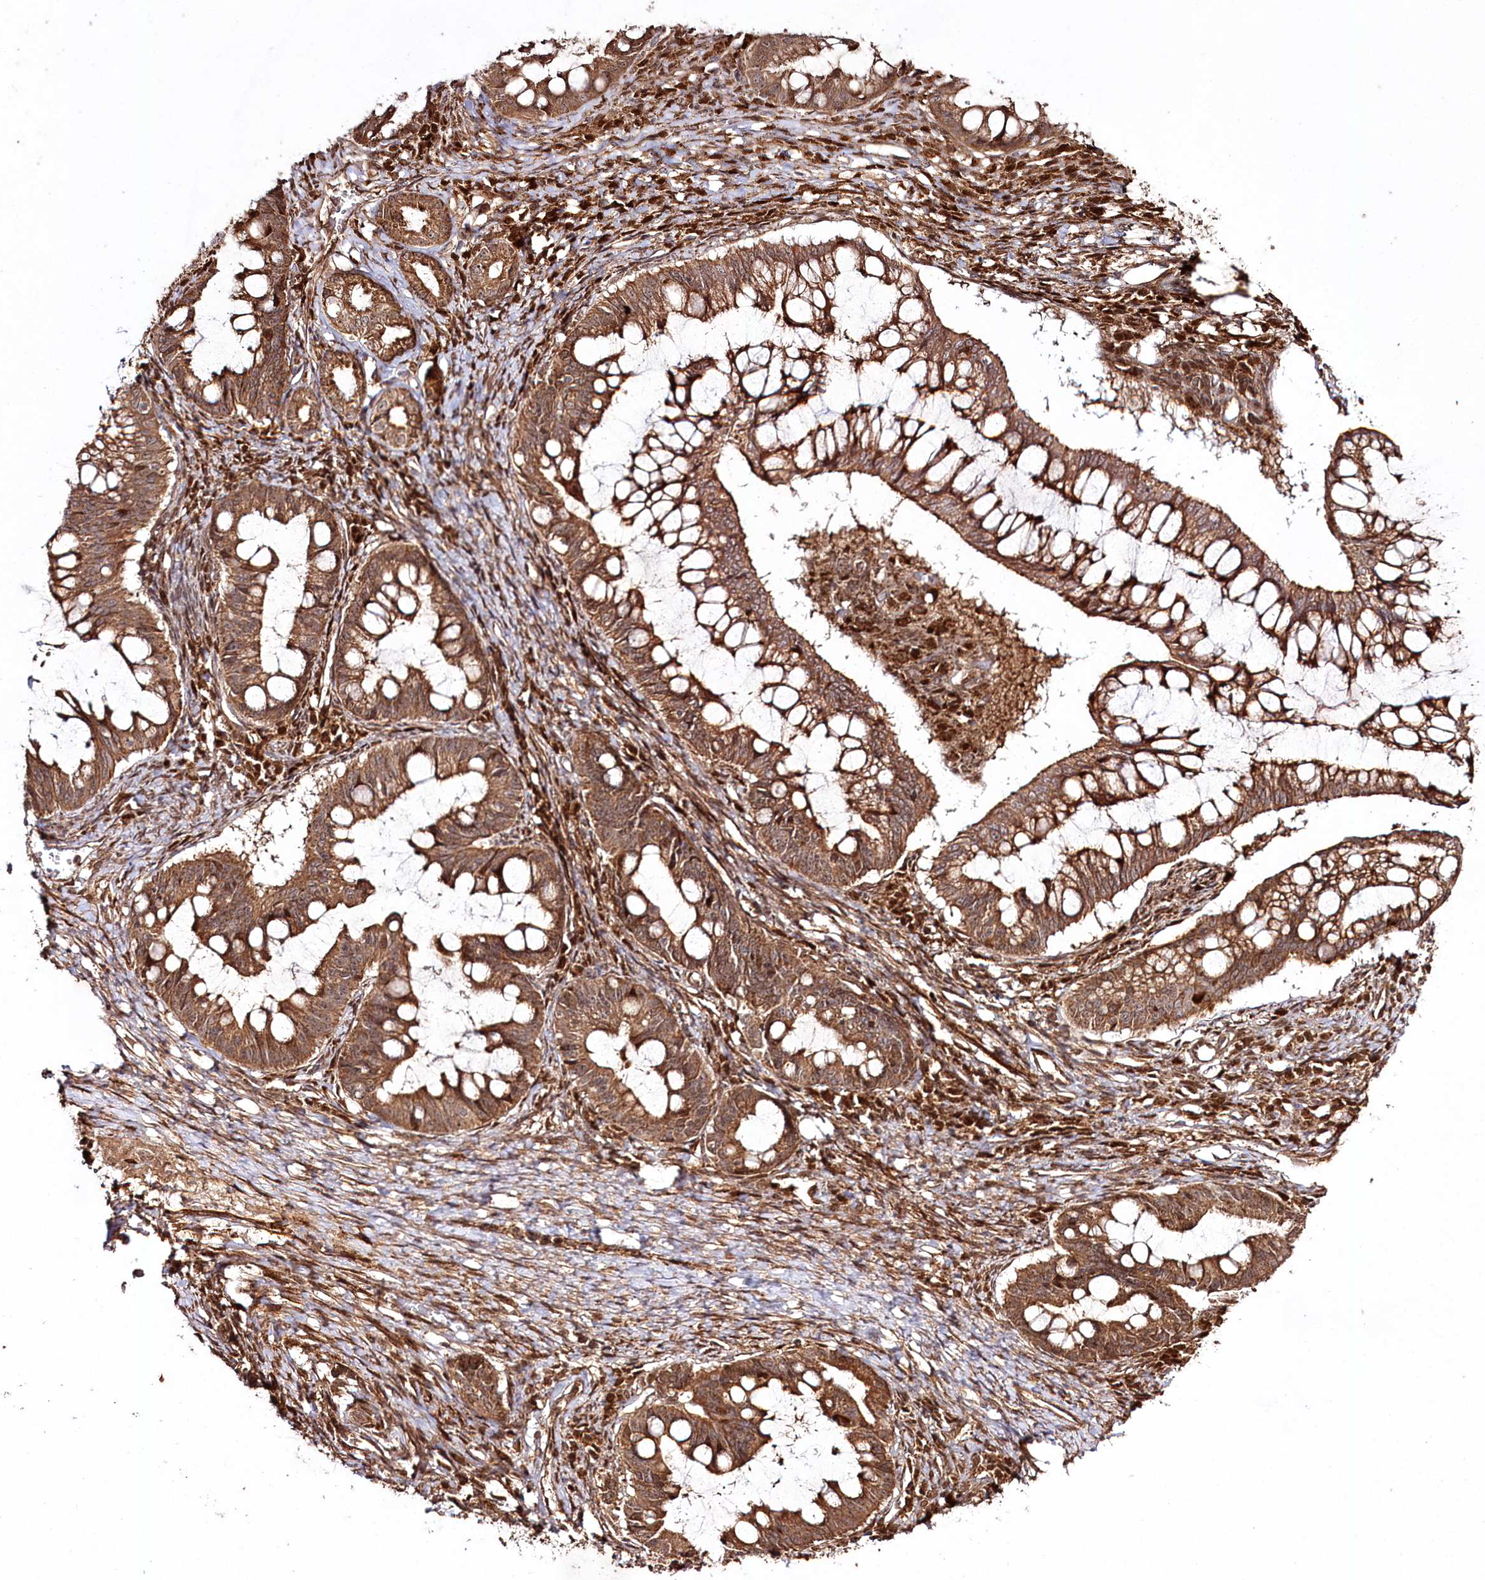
{"staining": {"intensity": "moderate", "quantity": ">75%", "location": "cytoplasmic/membranous"}, "tissue": "ovarian cancer", "cell_type": "Tumor cells", "image_type": "cancer", "snomed": [{"axis": "morphology", "description": "Cystadenocarcinoma, mucinous, NOS"}, {"axis": "topography", "description": "Ovary"}], "caption": "Human ovarian cancer (mucinous cystadenocarcinoma) stained with a protein marker exhibits moderate staining in tumor cells.", "gene": "REXO2", "patient": {"sex": "female", "age": 73}}